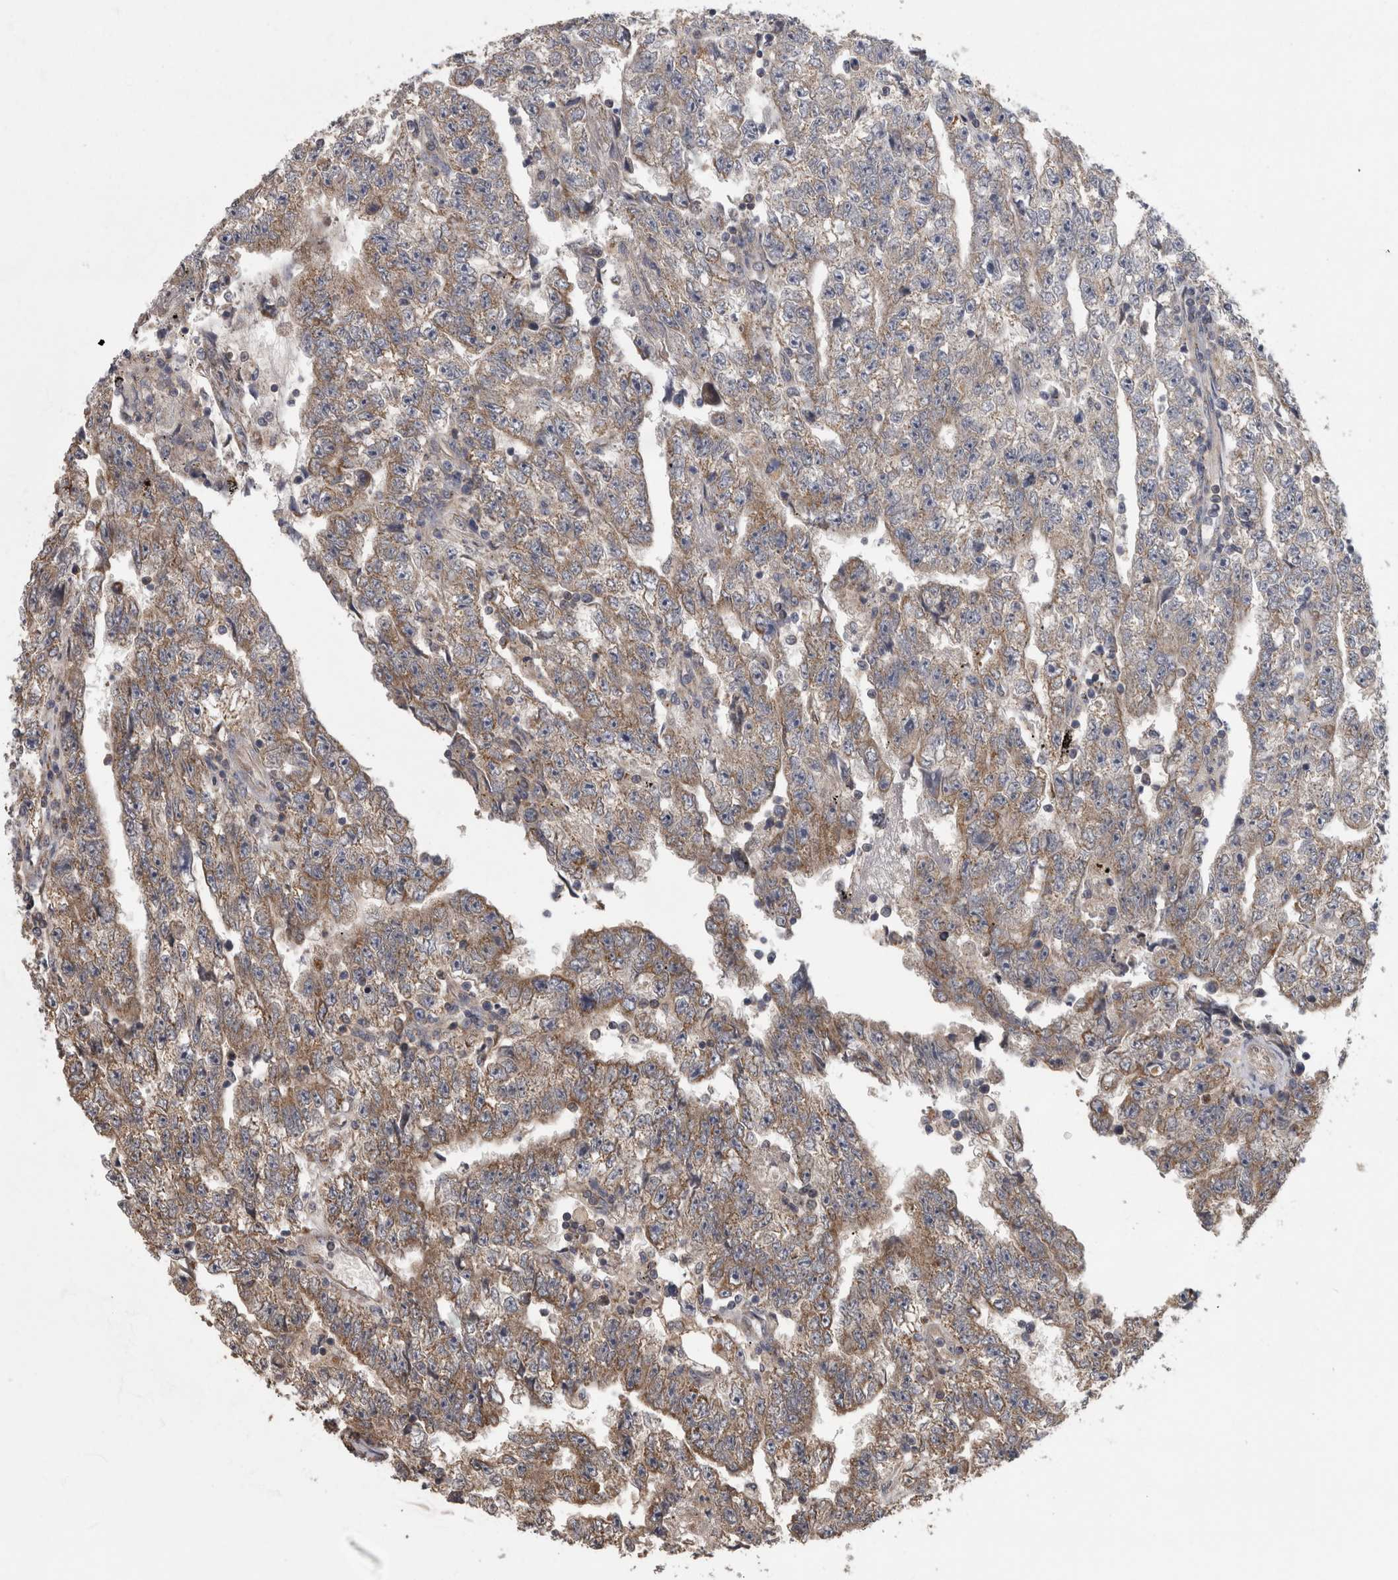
{"staining": {"intensity": "weak", "quantity": "25%-75%", "location": "cytoplasmic/membranous"}, "tissue": "testis cancer", "cell_type": "Tumor cells", "image_type": "cancer", "snomed": [{"axis": "morphology", "description": "Carcinoma, Embryonal, NOS"}, {"axis": "topography", "description": "Testis"}], "caption": "Protein expression analysis of human testis cancer (embryonal carcinoma) reveals weak cytoplasmic/membranous positivity in approximately 25%-75% of tumor cells.", "gene": "APRT", "patient": {"sex": "male", "age": 25}}